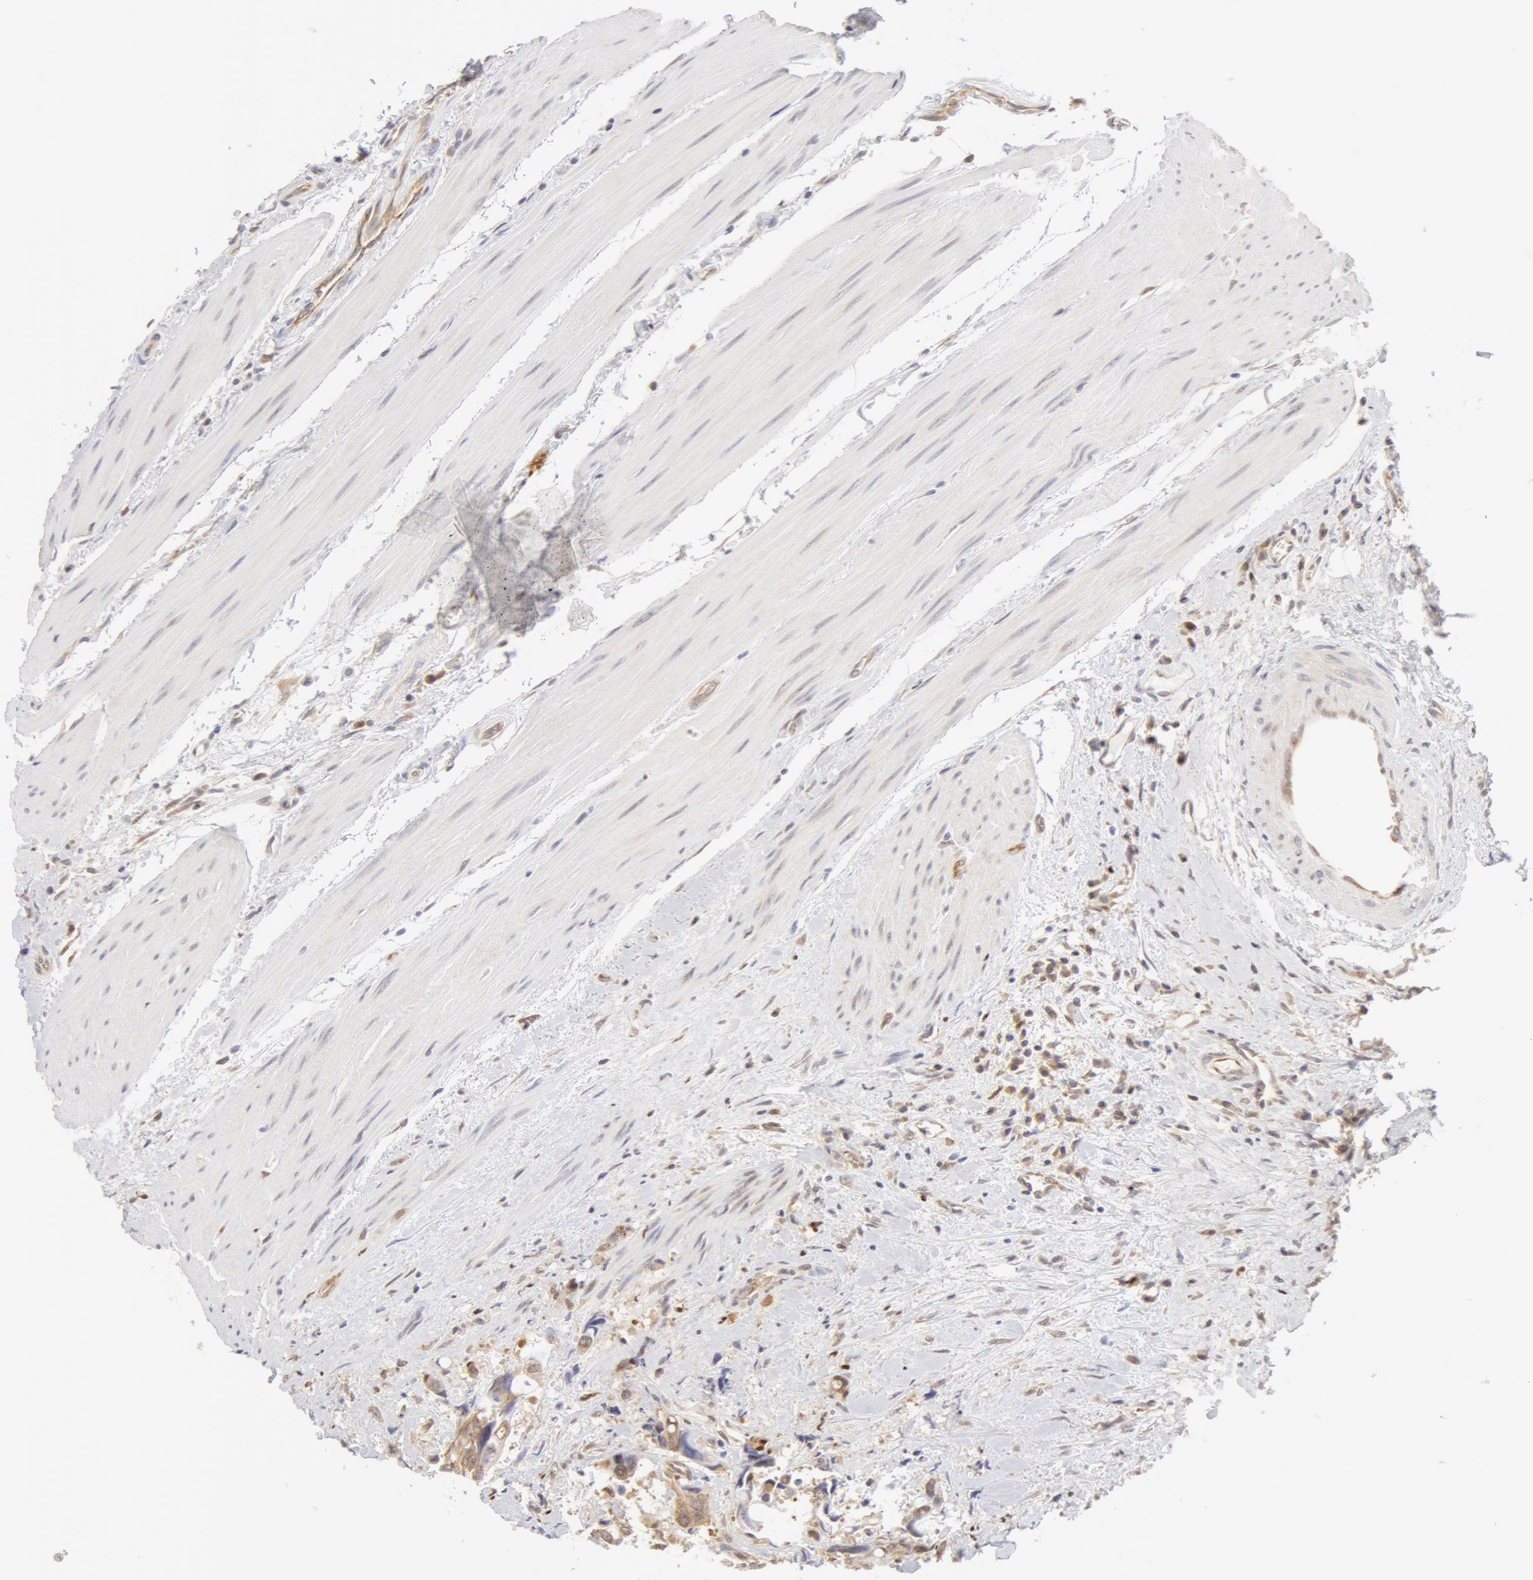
{"staining": {"intensity": "weak", "quantity": "25%-75%", "location": "cytoplasmic/membranous"}, "tissue": "colorectal cancer", "cell_type": "Tumor cells", "image_type": "cancer", "snomed": [{"axis": "morphology", "description": "Adenocarcinoma, NOS"}, {"axis": "topography", "description": "Rectum"}], "caption": "Protein expression analysis of human colorectal cancer reveals weak cytoplasmic/membranous staining in approximately 25%-75% of tumor cells.", "gene": "DDX3Y", "patient": {"sex": "male", "age": 76}}